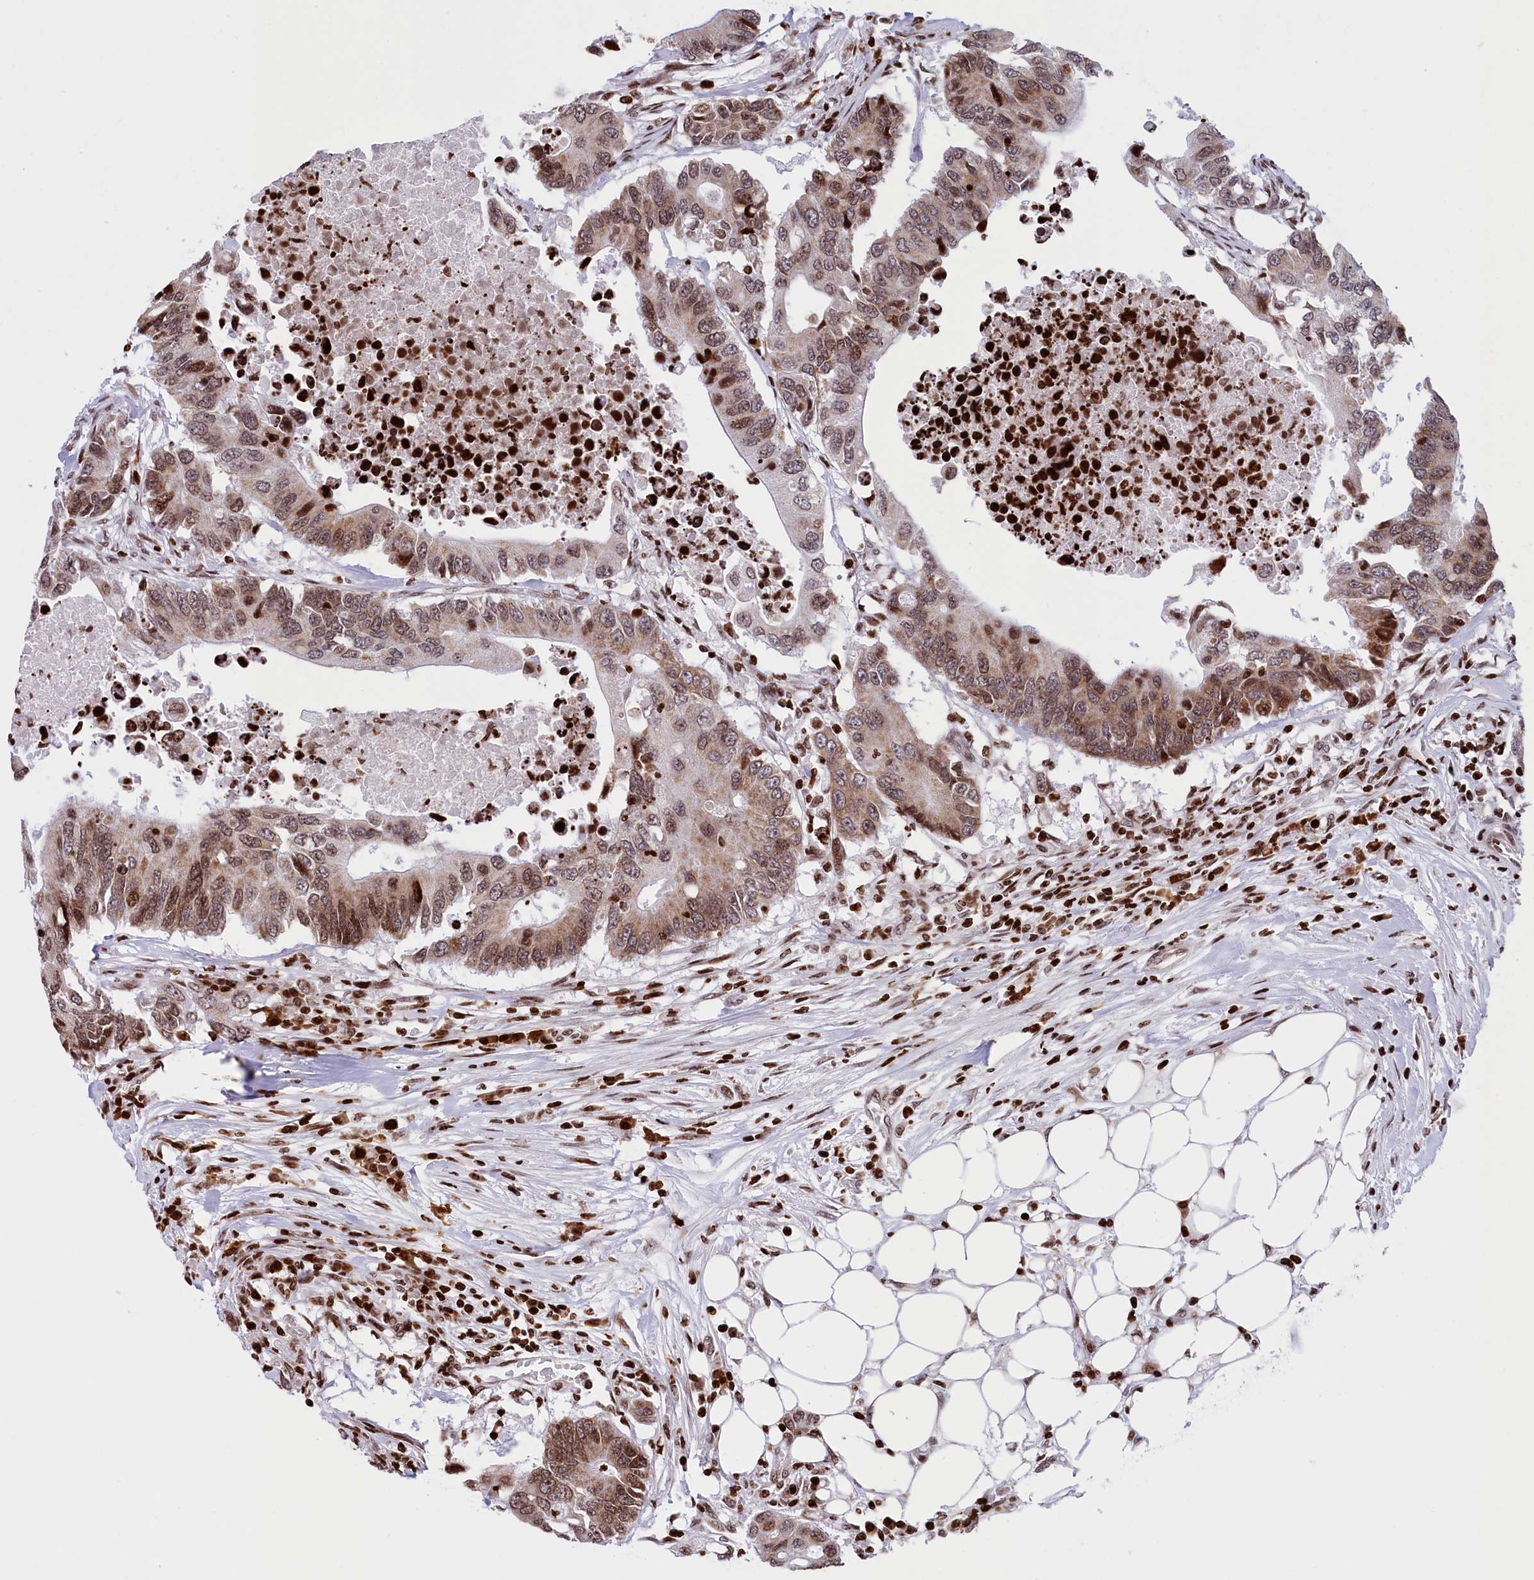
{"staining": {"intensity": "moderate", "quantity": "25%-75%", "location": "nuclear"}, "tissue": "colorectal cancer", "cell_type": "Tumor cells", "image_type": "cancer", "snomed": [{"axis": "morphology", "description": "Adenocarcinoma, NOS"}, {"axis": "topography", "description": "Colon"}], "caption": "A histopathology image of adenocarcinoma (colorectal) stained for a protein demonstrates moderate nuclear brown staining in tumor cells. Nuclei are stained in blue.", "gene": "TIMM29", "patient": {"sex": "male", "age": 71}}